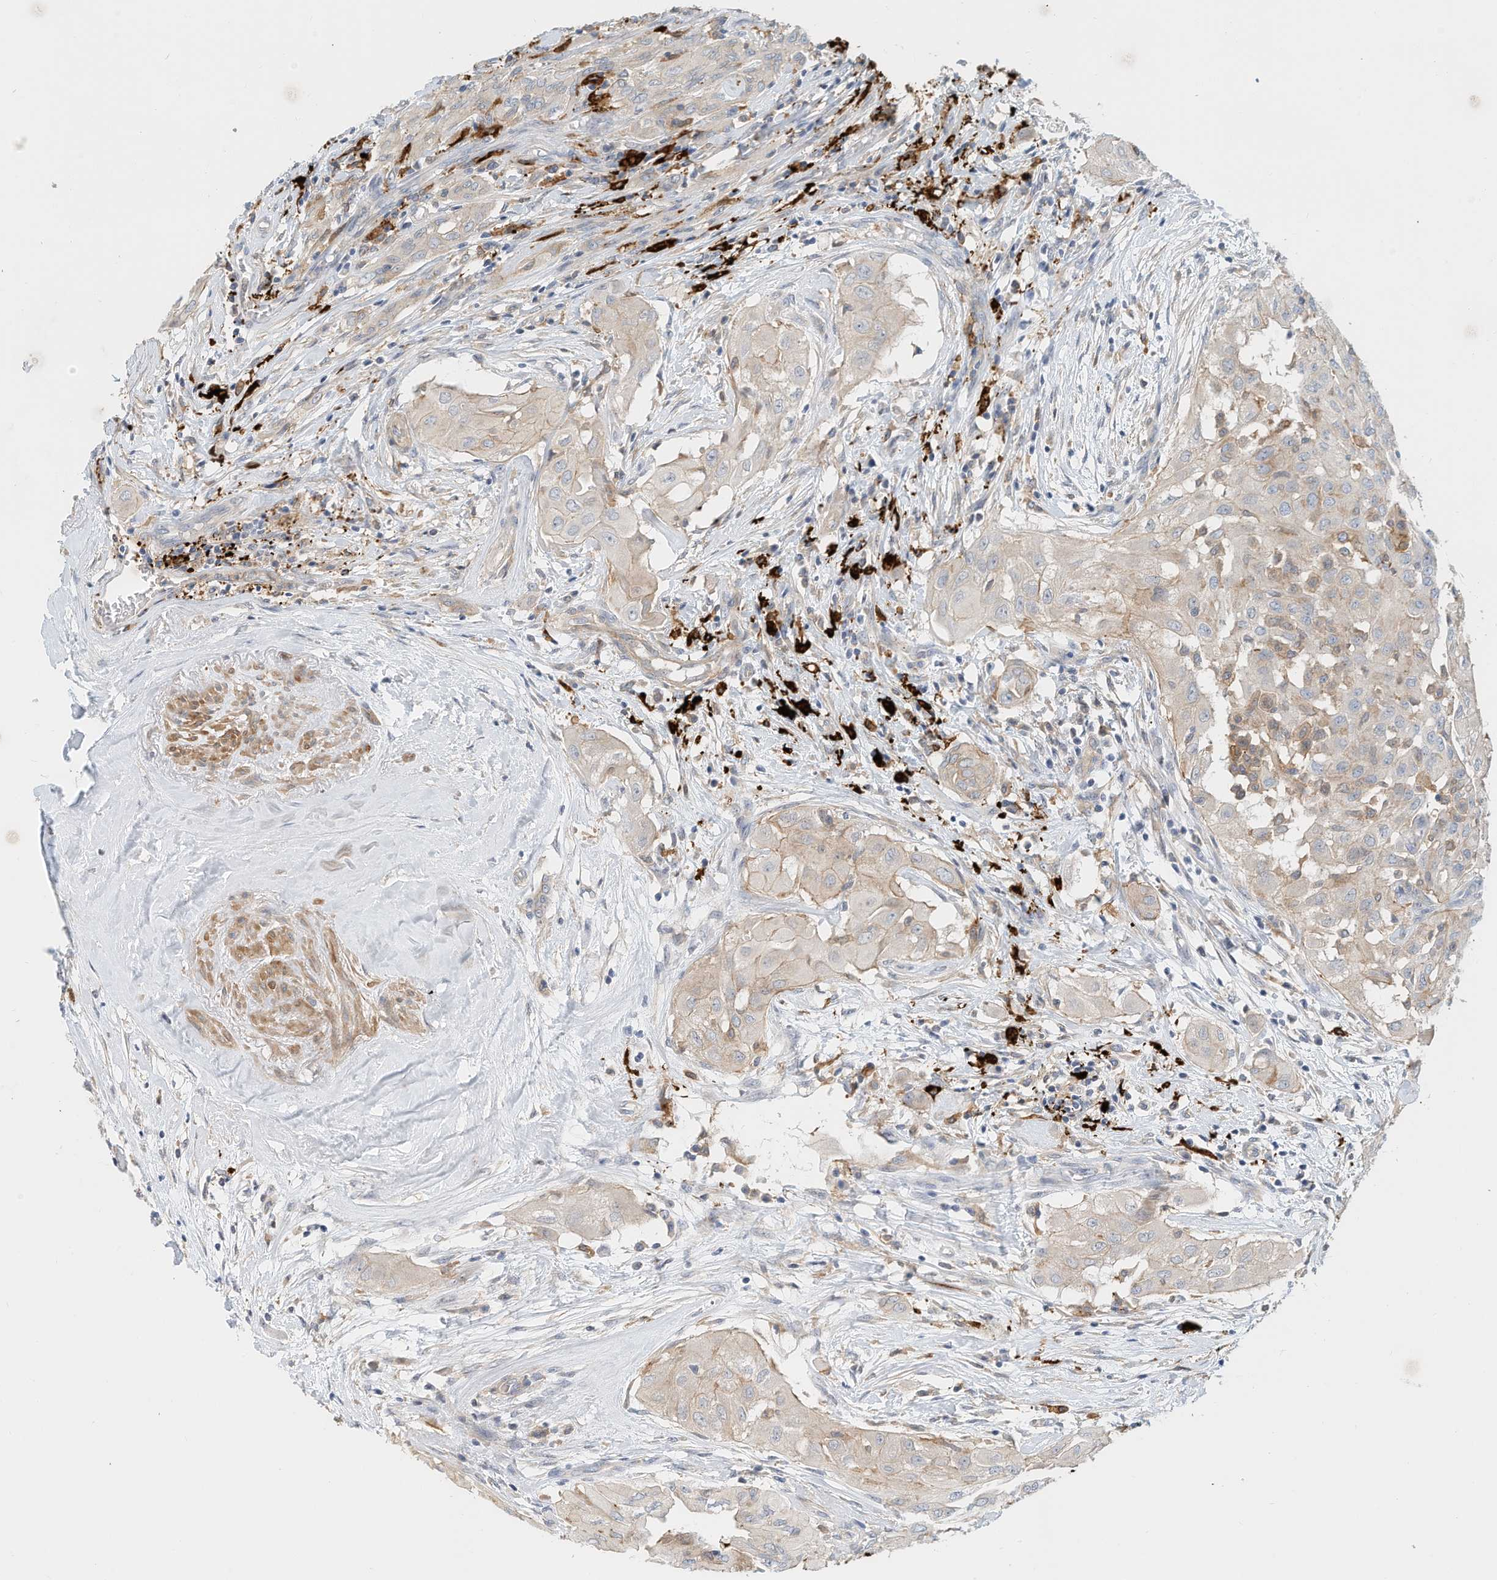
{"staining": {"intensity": "negative", "quantity": "none", "location": "none"}, "tissue": "thyroid cancer", "cell_type": "Tumor cells", "image_type": "cancer", "snomed": [{"axis": "morphology", "description": "Papillary adenocarcinoma, NOS"}, {"axis": "topography", "description": "Thyroid gland"}], "caption": "Thyroid papillary adenocarcinoma was stained to show a protein in brown. There is no significant expression in tumor cells.", "gene": "MICAL1", "patient": {"sex": "female", "age": 59}}